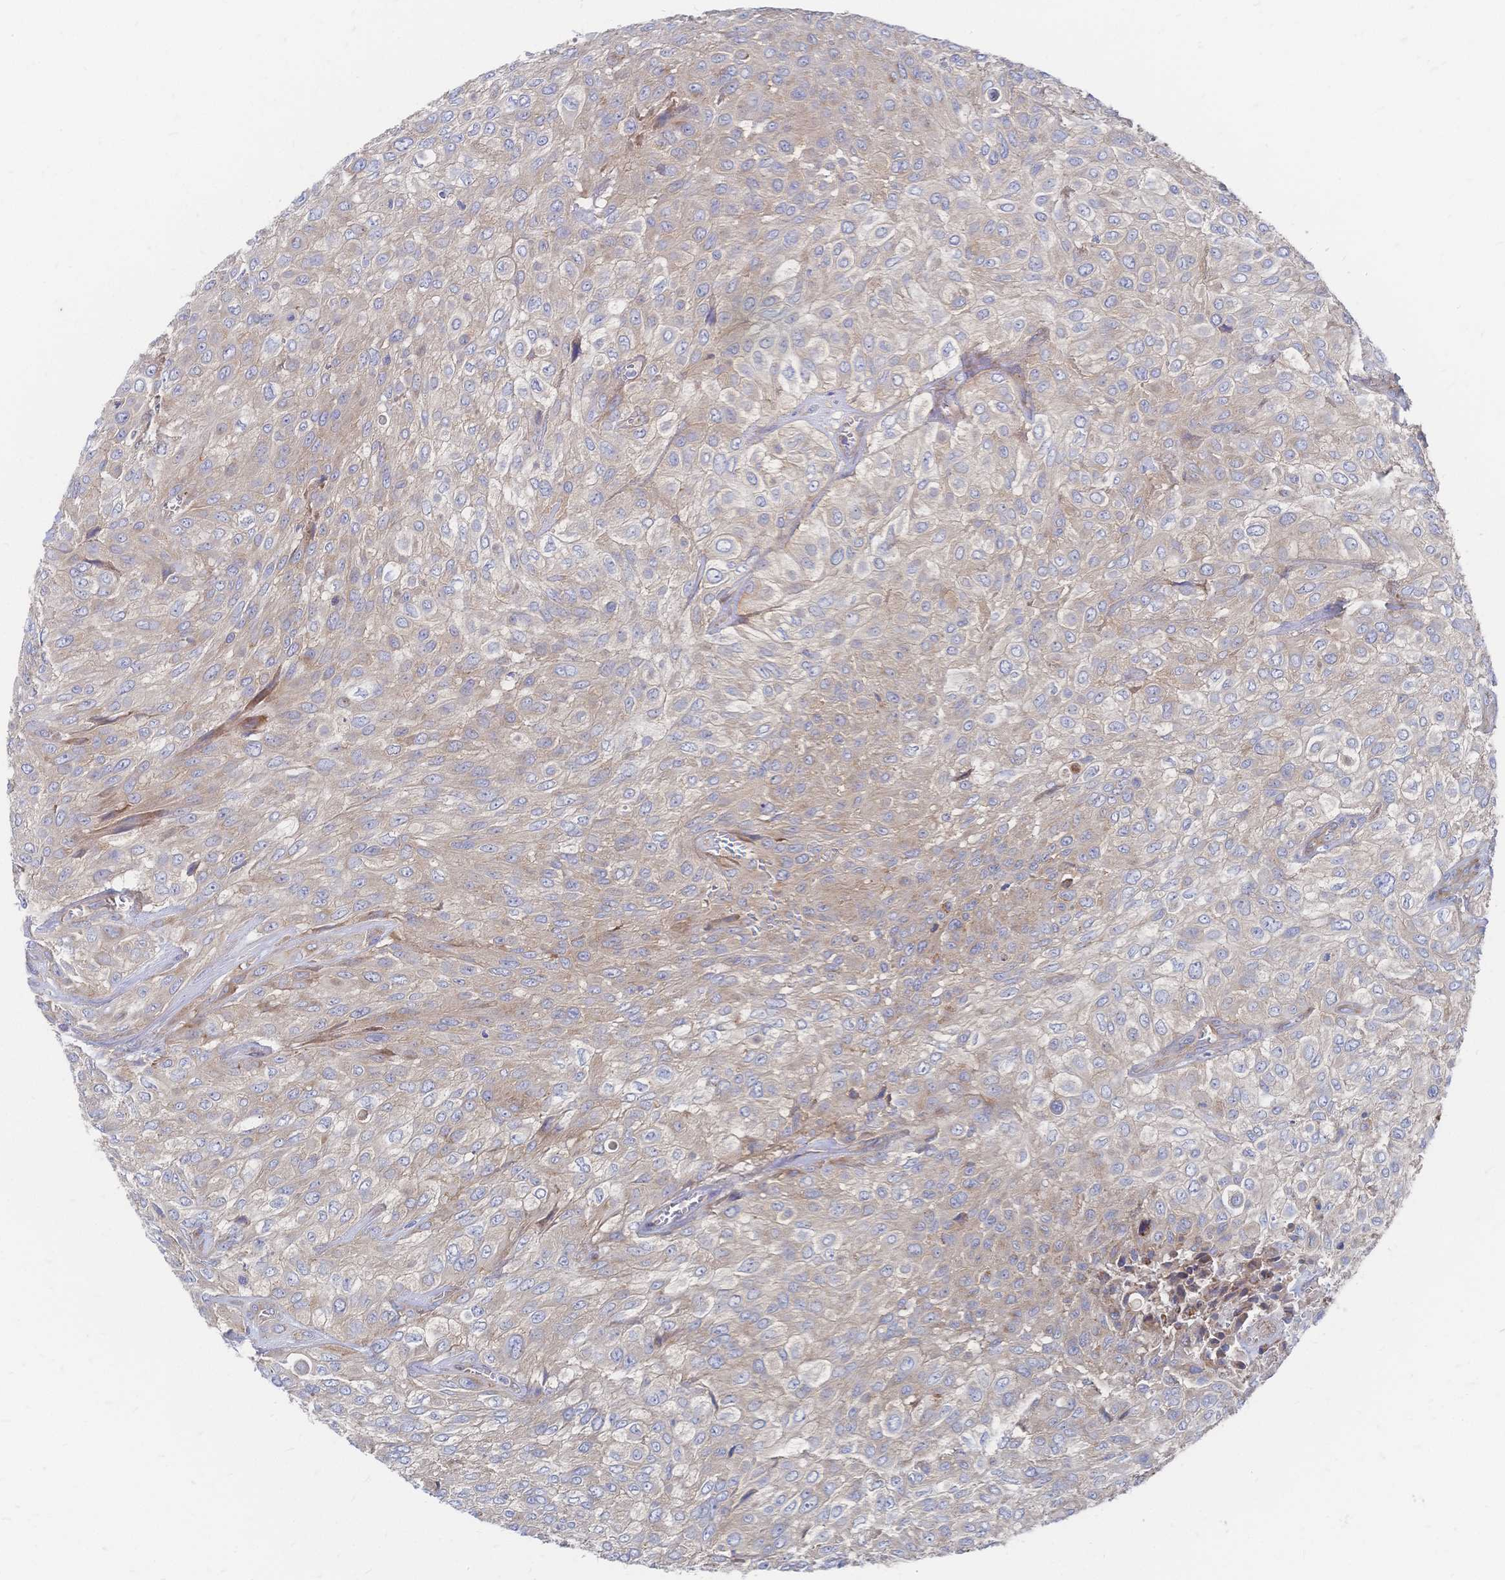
{"staining": {"intensity": "weak", "quantity": "25%-75%", "location": "cytoplasmic/membranous"}, "tissue": "urothelial cancer", "cell_type": "Tumor cells", "image_type": "cancer", "snomed": [{"axis": "morphology", "description": "Urothelial carcinoma, High grade"}, {"axis": "topography", "description": "Urinary bladder"}], "caption": "Urothelial cancer stained for a protein exhibits weak cytoplasmic/membranous positivity in tumor cells.", "gene": "SORBS1", "patient": {"sex": "male", "age": 57}}